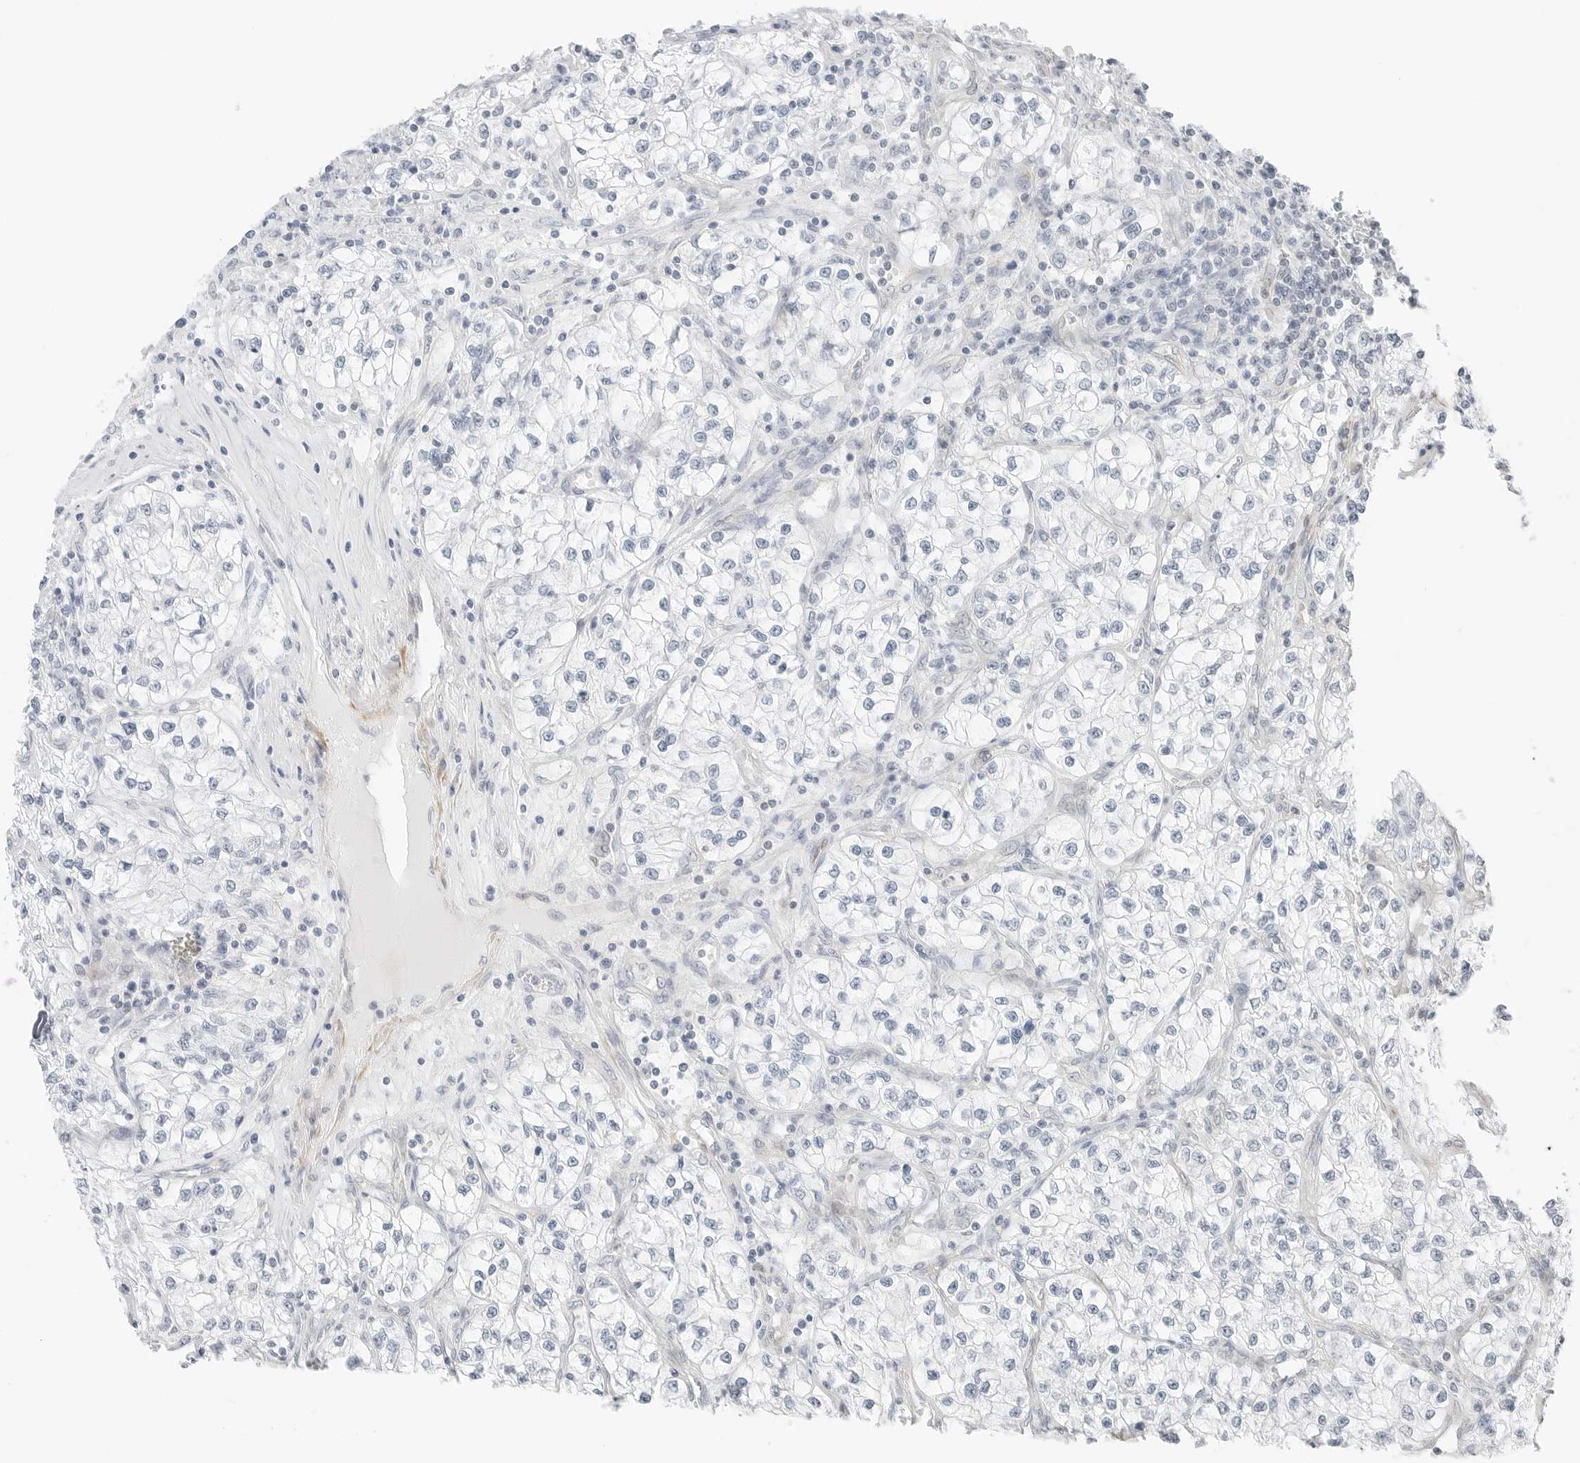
{"staining": {"intensity": "negative", "quantity": "none", "location": "none"}, "tissue": "renal cancer", "cell_type": "Tumor cells", "image_type": "cancer", "snomed": [{"axis": "morphology", "description": "Adenocarcinoma, NOS"}, {"axis": "topography", "description": "Kidney"}], "caption": "IHC of renal cancer (adenocarcinoma) exhibits no expression in tumor cells. (Immunohistochemistry, brightfield microscopy, high magnification).", "gene": "IQCC", "patient": {"sex": "female", "age": 57}}